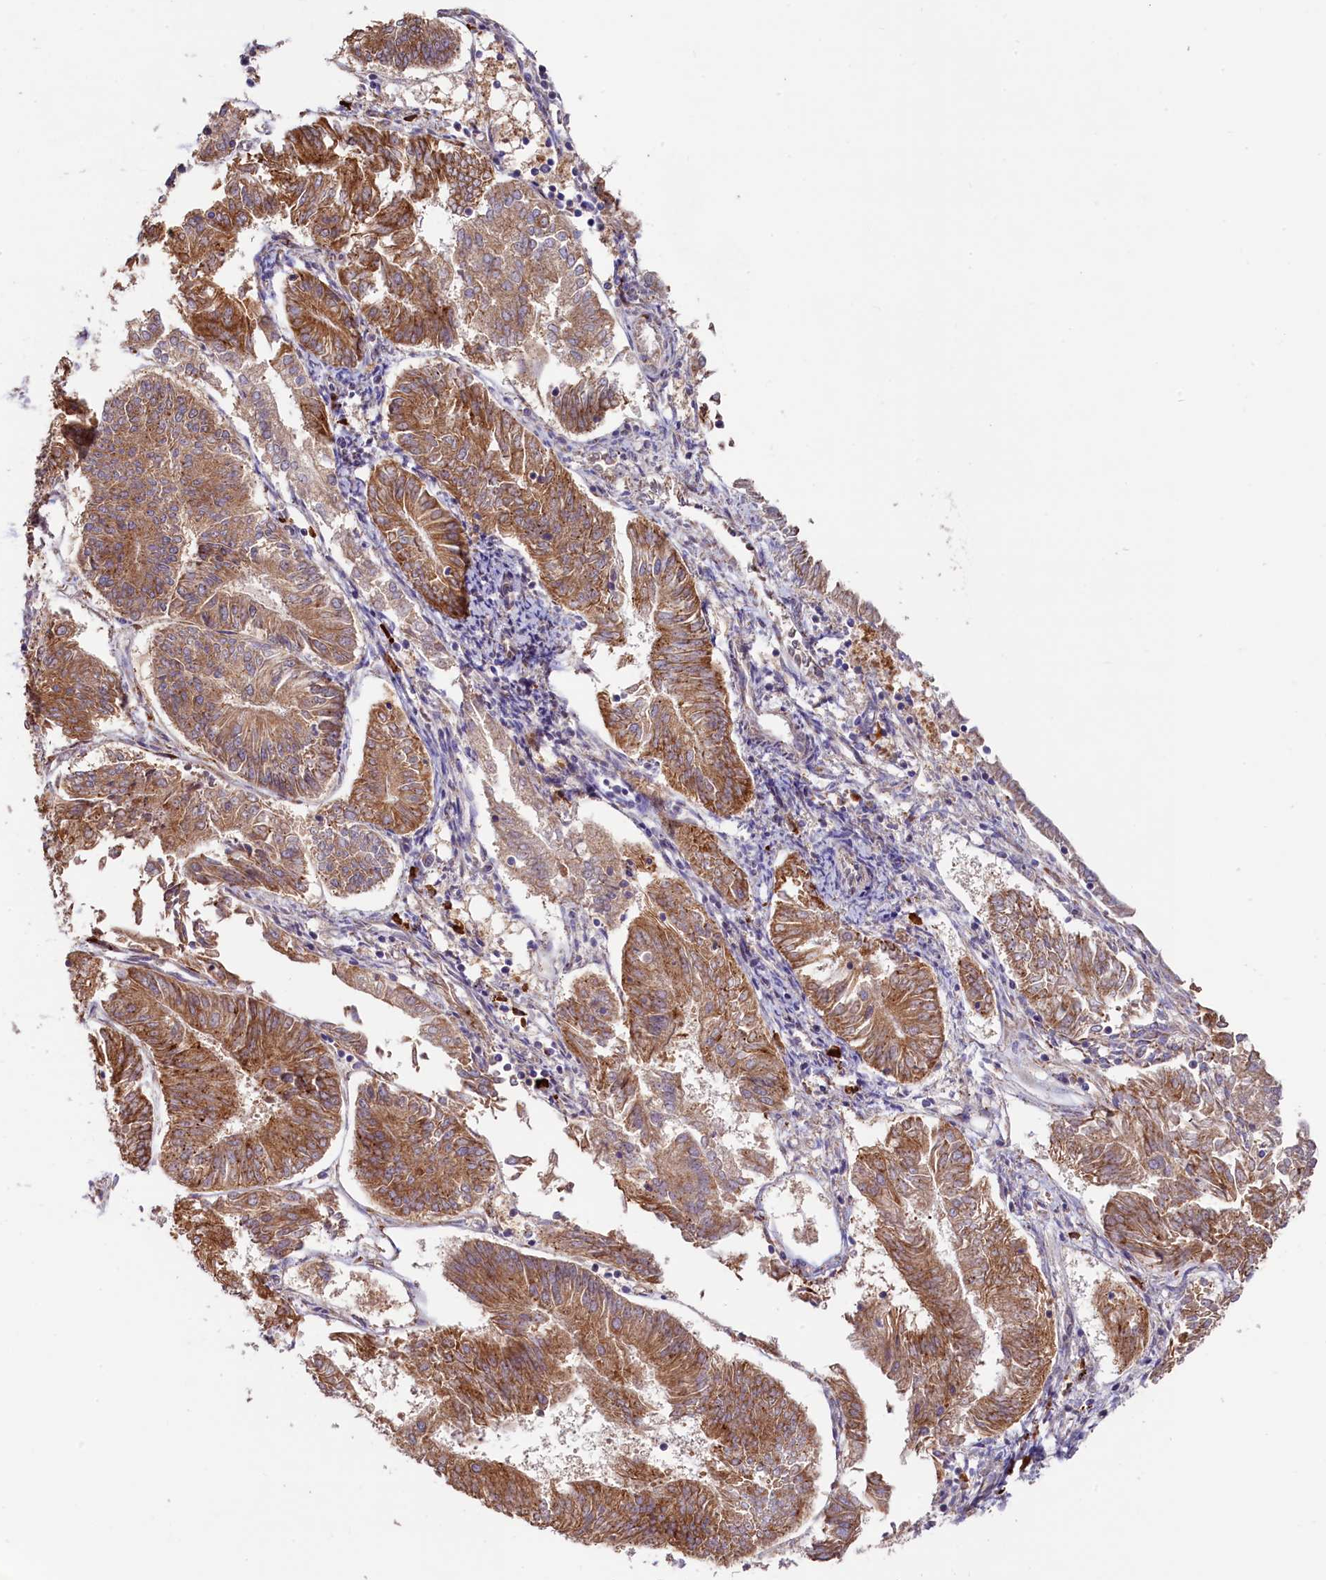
{"staining": {"intensity": "moderate", "quantity": ">75%", "location": "cytoplasmic/membranous"}, "tissue": "endometrial cancer", "cell_type": "Tumor cells", "image_type": "cancer", "snomed": [{"axis": "morphology", "description": "Adenocarcinoma, NOS"}, {"axis": "topography", "description": "Endometrium"}], "caption": "Immunohistochemical staining of human endometrial cancer demonstrates medium levels of moderate cytoplasmic/membranous protein positivity in approximately >75% of tumor cells.", "gene": "C5orf15", "patient": {"sex": "female", "age": 58}}